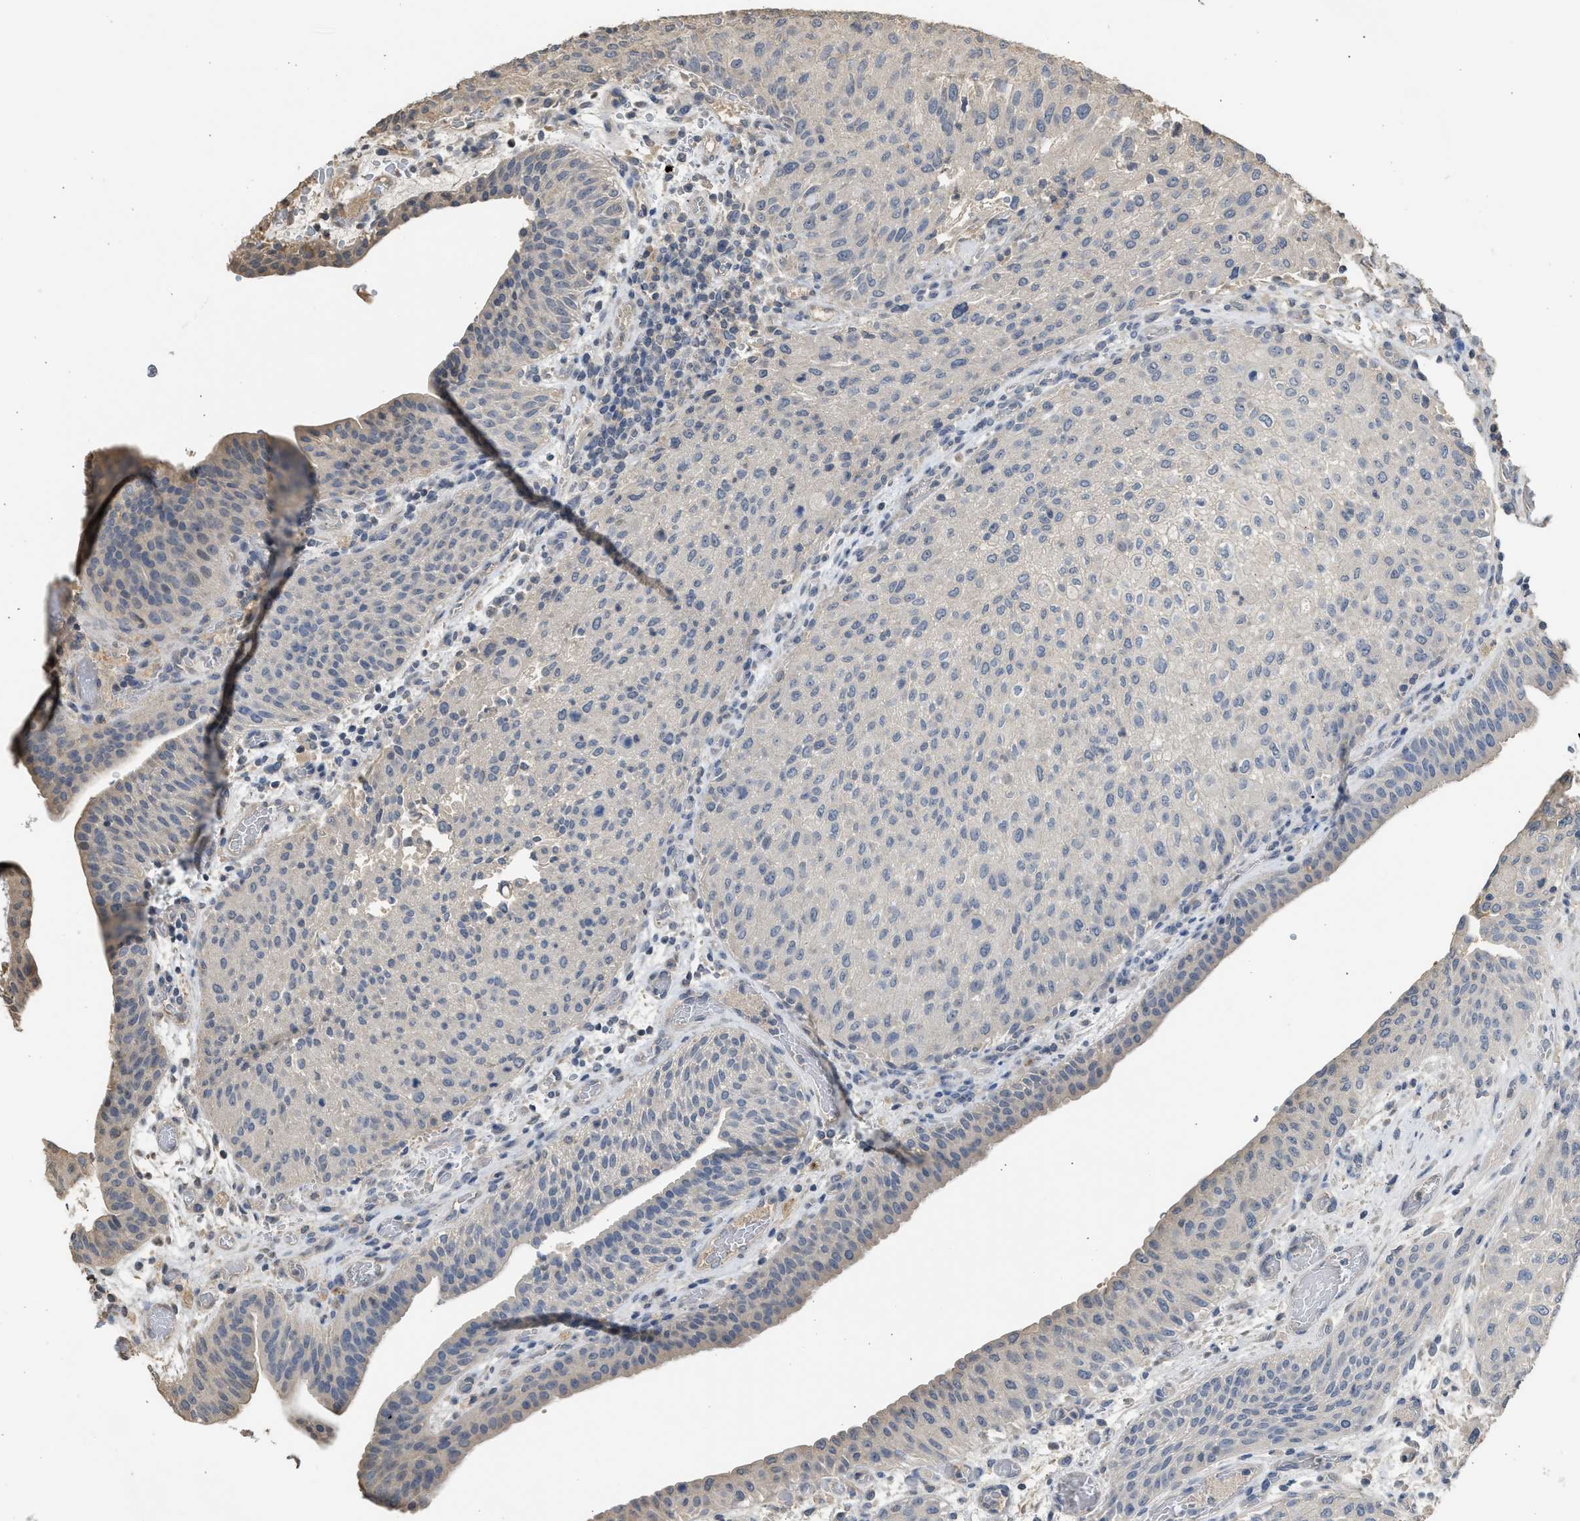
{"staining": {"intensity": "weak", "quantity": "<25%", "location": "cytoplasmic/membranous"}, "tissue": "urothelial cancer", "cell_type": "Tumor cells", "image_type": "cancer", "snomed": [{"axis": "morphology", "description": "Urothelial carcinoma, Low grade"}, {"axis": "morphology", "description": "Urothelial carcinoma, High grade"}, {"axis": "topography", "description": "Urinary bladder"}], "caption": "Immunohistochemistry (IHC) micrograph of human urothelial cancer stained for a protein (brown), which shows no staining in tumor cells.", "gene": "SULT2A1", "patient": {"sex": "male", "age": 35}}